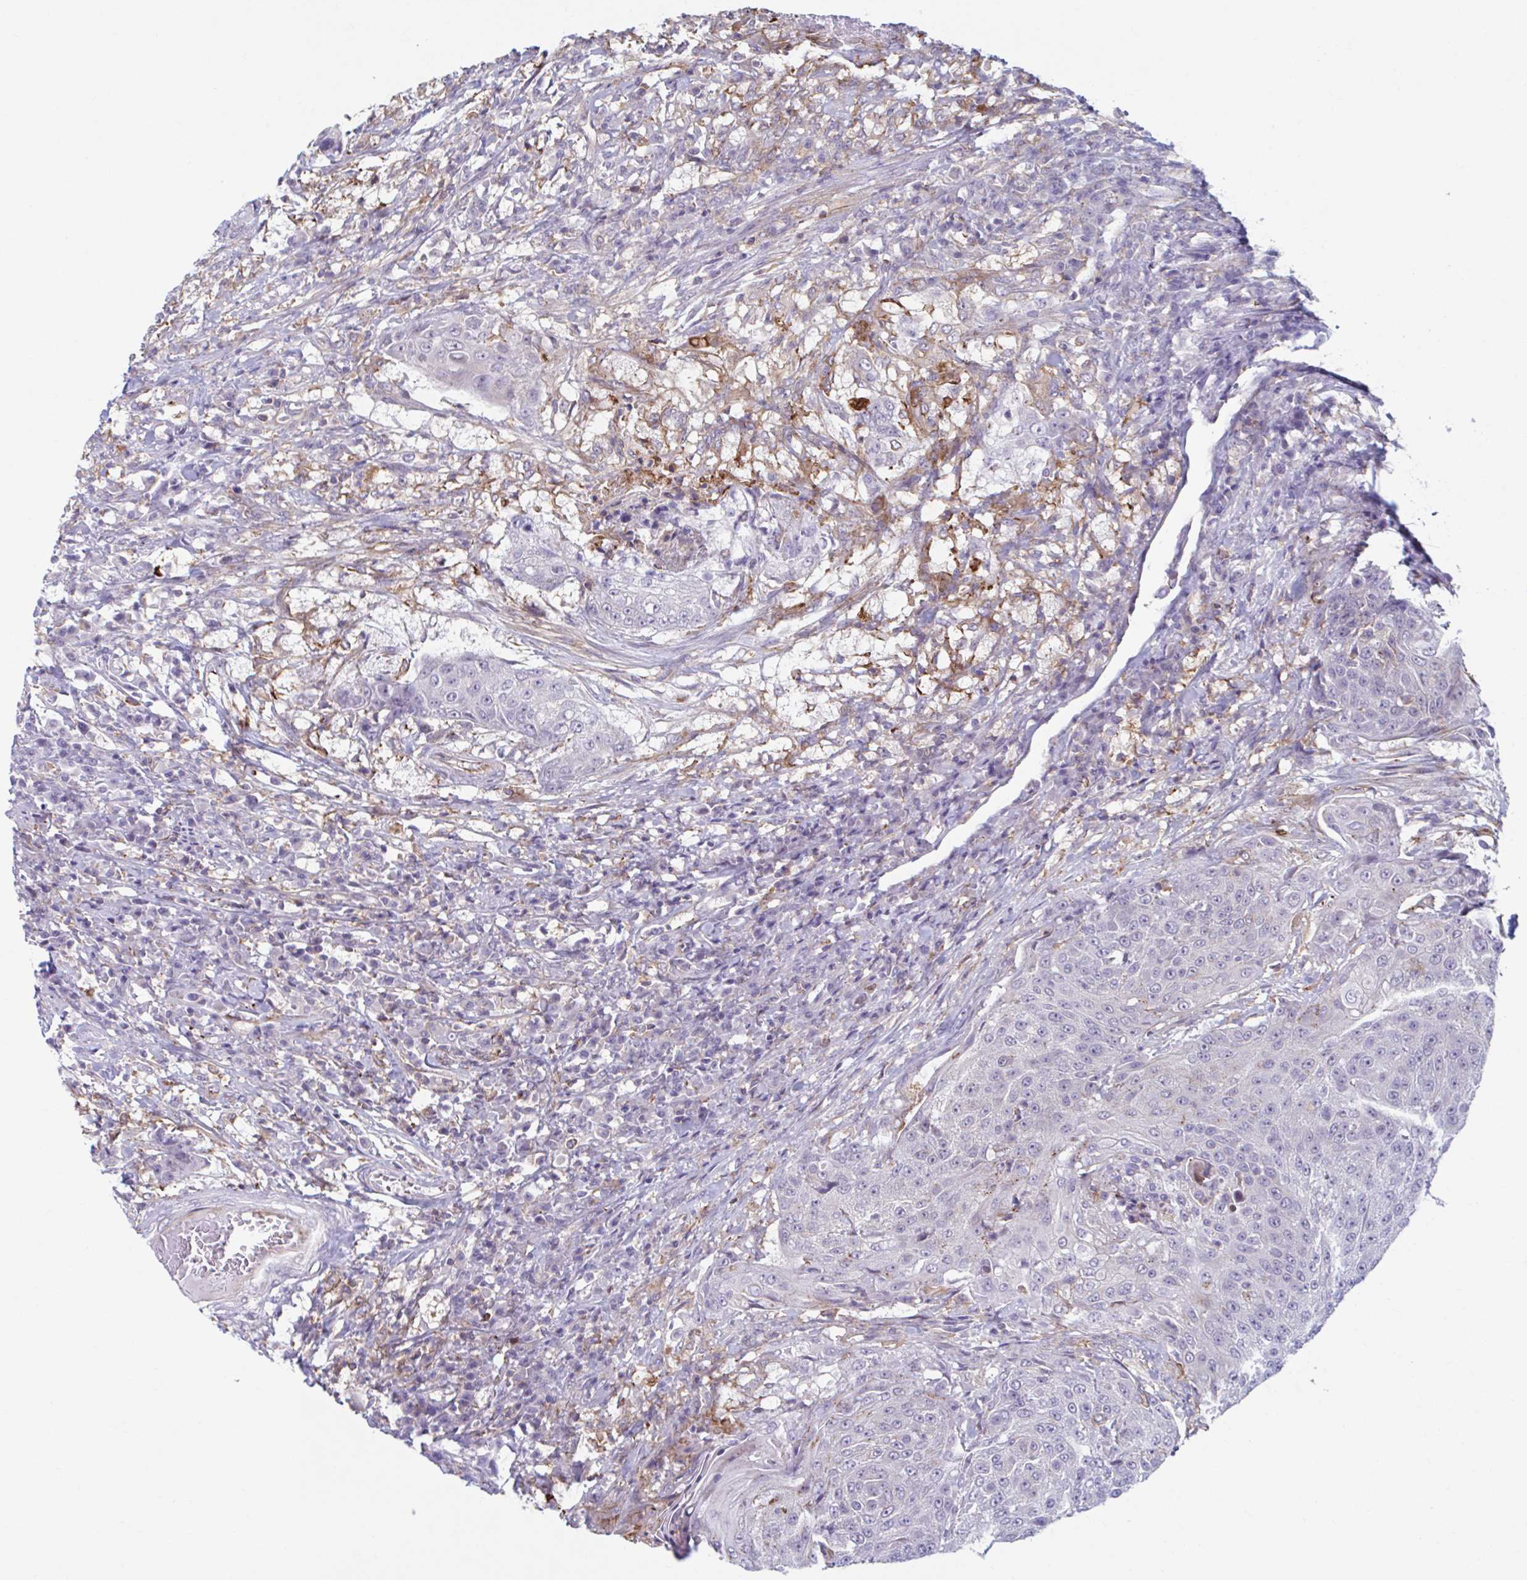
{"staining": {"intensity": "negative", "quantity": "none", "location": "none"}, "tissue": "urothelial cancer", "cell_type": "Tumor cells", "image_type": "cancer", "snomed": [{"axis": "morphology", "description": "Urothelial carcinoma, High grade"}, {"axis": "topography", "description": "Urinary bladder"}], "caption": "The micrograph exhibits no significant staining in tumor cells of urothelial cancer. (Stains: DAB immunohistochemistry (IHC) with hematoxylin counter stain, Microscopy: brightfield microscopy at high magnification).", "gene": "ADAT3", "patient": {"sex": "female", "age": 63}}